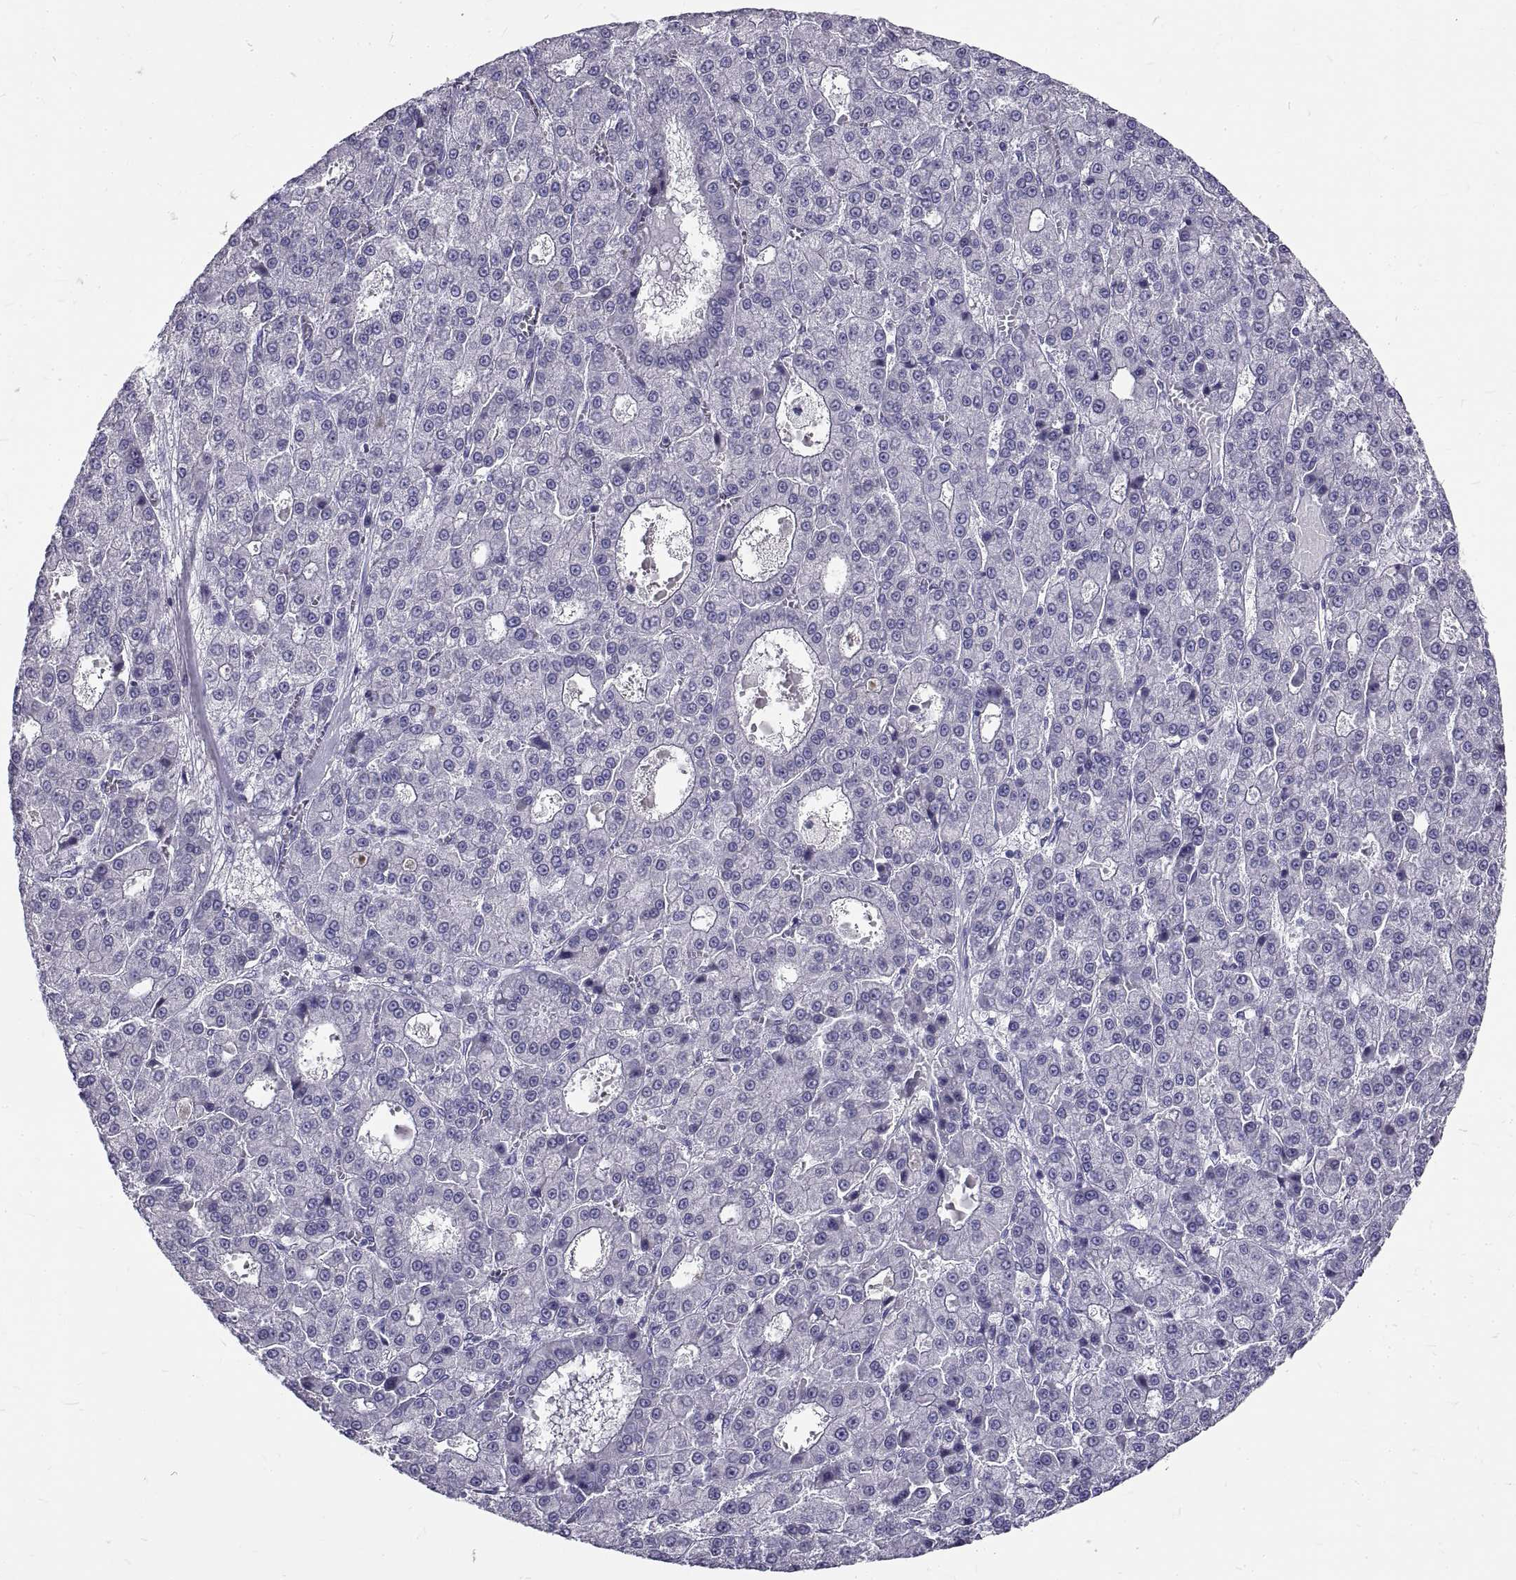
{"staining": {"intensity": "negative", "quantity": "none", "location": "none"}, "tissue": "liver cancer", "cell_type": "Tumor cells", "image_type": "cancer", "snomed": [{"axis": "morphology", "description": "Carcinoma, Hepatocellular, NOS"}, {"axis": "topography", "description": "Liver"}], "caption": "High power microscopy micrograph of an immunohistochemistry image of hepatocellular carcinoma (liver), revealing no significant expression in tumor cells.", "gene": "GNG12", "patient": {"sex": "male", "age": 70}}